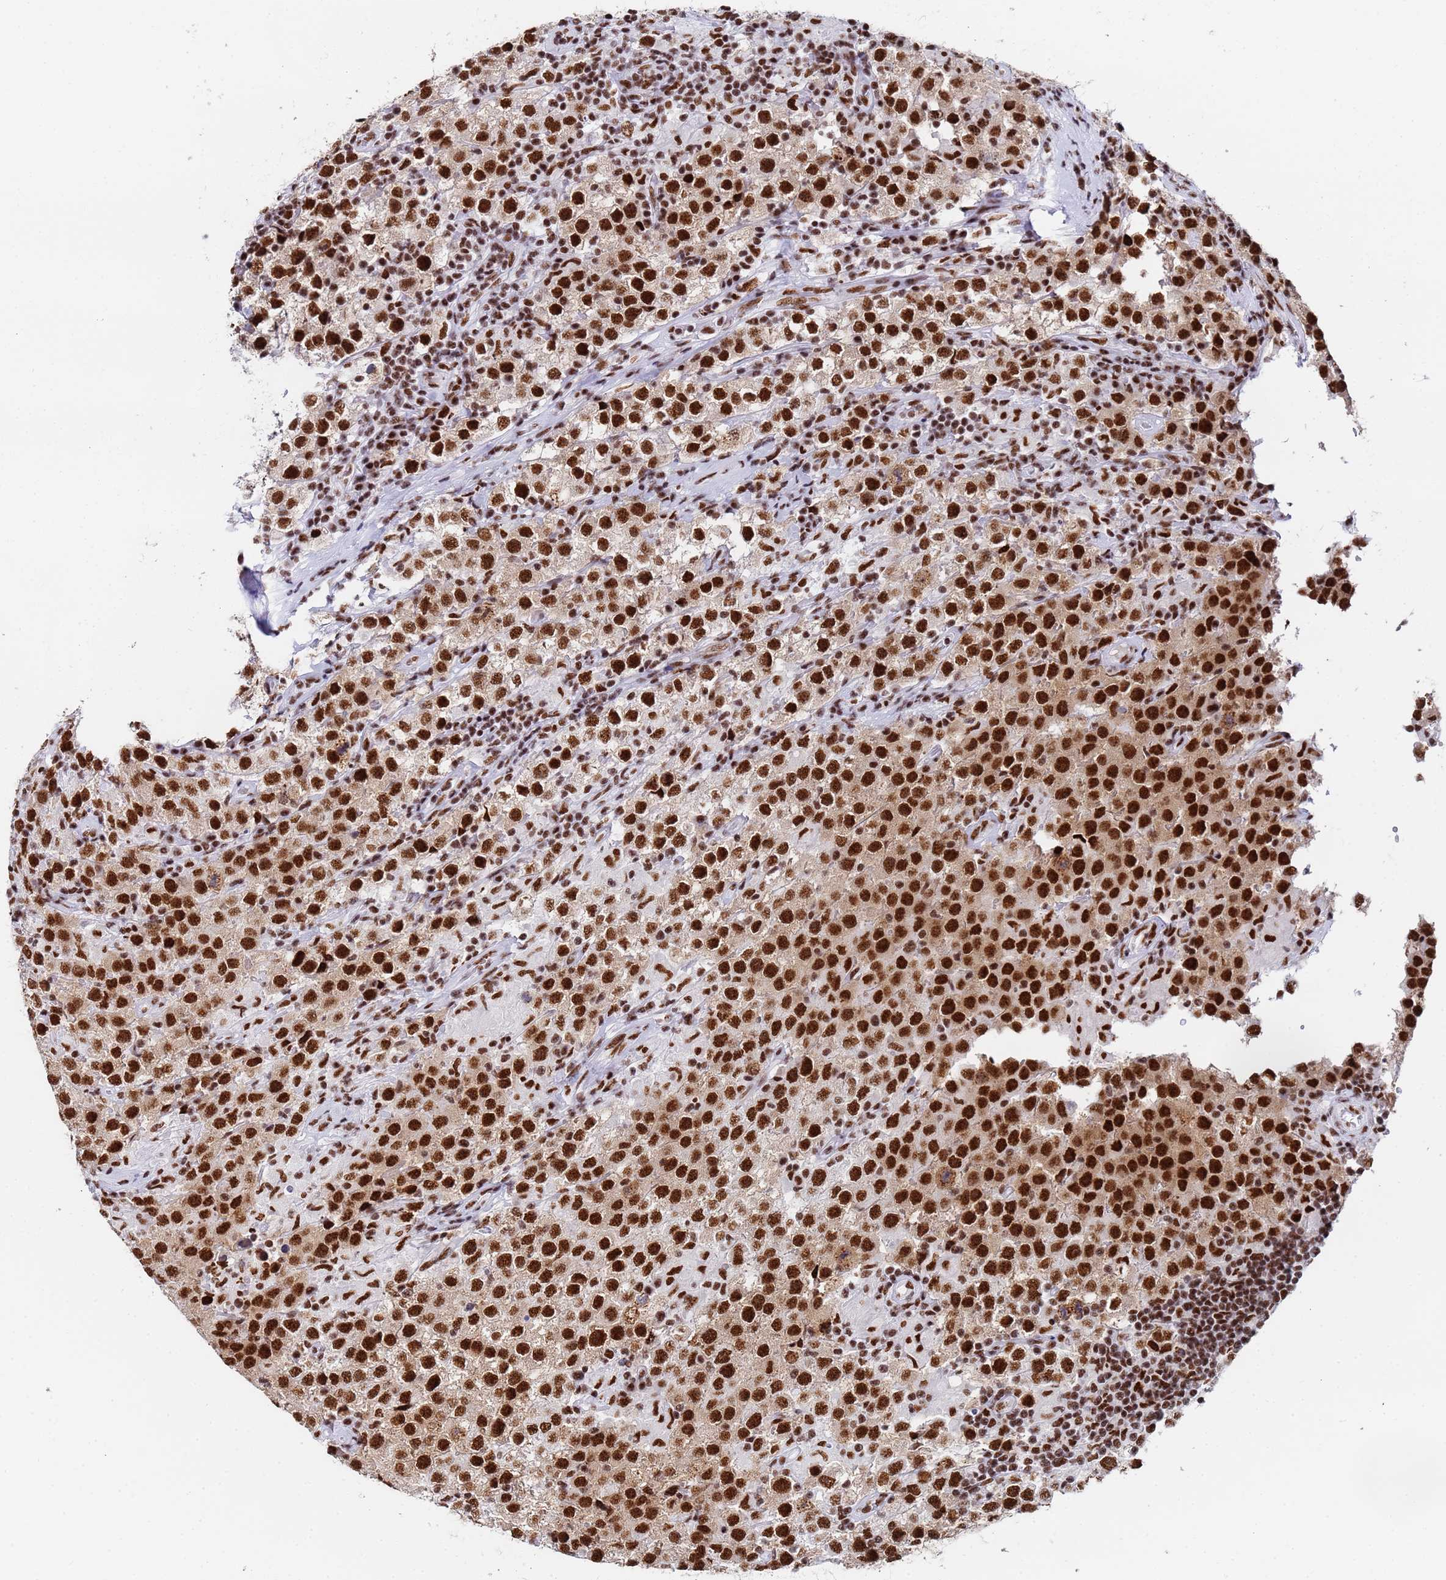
{"staining": {"intensity": "strong", "quantity": ">75%", "location": "nuclear"}, "tissue": "testis cancer", "cell_type": "Tumor cells", "image_type": "cancer", "snomed": [{"axis": "morphology", "description": "Seminoma, NOS"}, {"axis": "morphology", "description": "Carcinoma, Embryonal, NOS"}, {"axis": "topography", "description": "Testis"}], "caption": "Immunohistochemical staining of testis embryonal carcinoma demonstrates high levels of strong nuclear protein staining in approximately >75% of tumor cells.", "gene": "SNRPA1", "patient": {"sex": "male", "age": 41}}